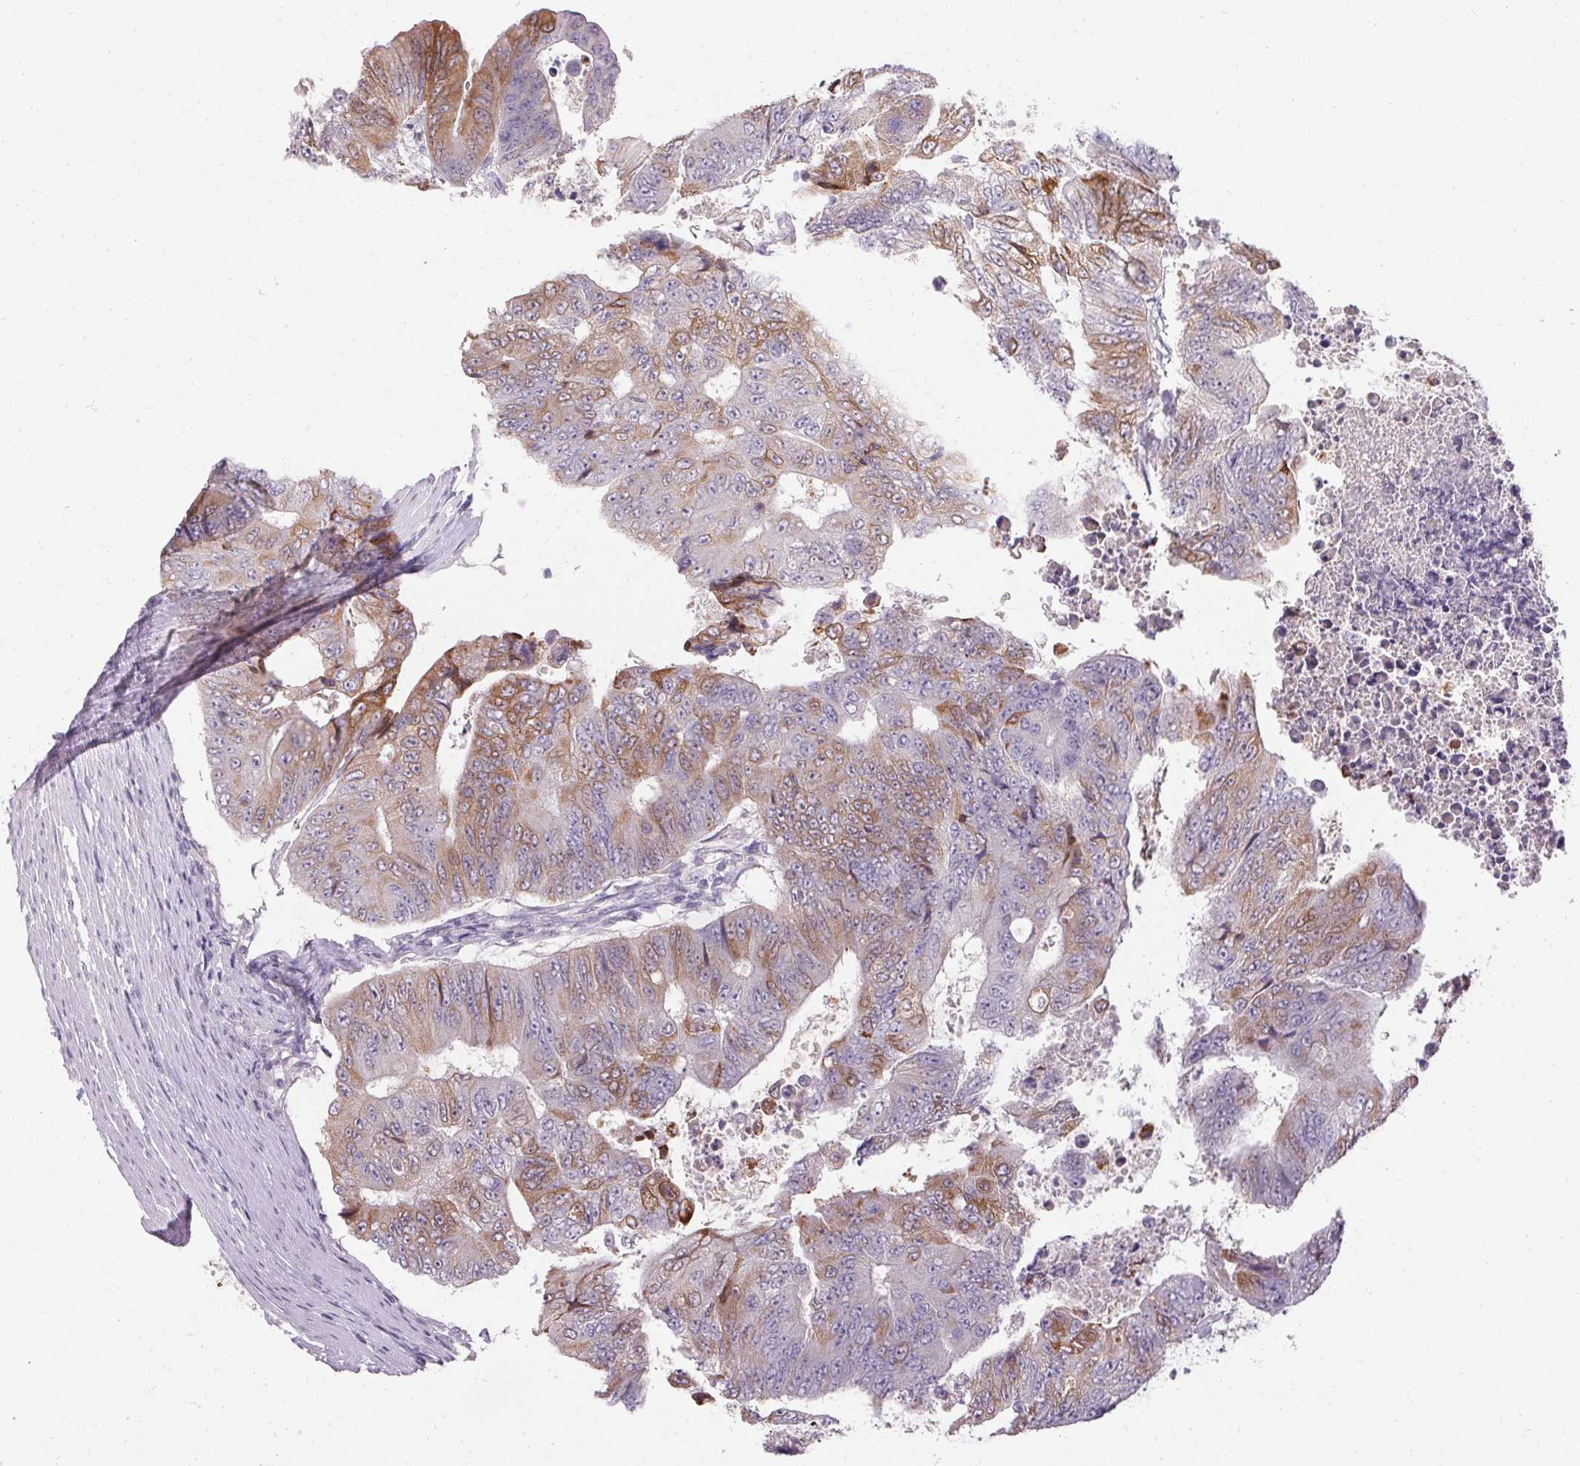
{"staining": {"intensity": "moderate", "quantity": "25%-75%", "location": "cytoplasmic/membranous"}, "tissue": "colorectal cancer", "cell_type": "Tumor cells", "image_type": "cancer", "snomed": [{"axis": "morphology", "description": "Adenocarcinoma, NOS"}, {"axis": "topography", "description": "Colon"}], "caption": "Protein expression analysis of colorectal cancer exhibits moderate cytoplasmic/membranous expression in approximately 25%-75% of tumor cells. (DAB (3,3'-diaminobenzidine) IHC, brown staining for protein, blue staining for nuclei).", "gene": "HSD17B3", "patient": {"sex": "female", "age": 48}}